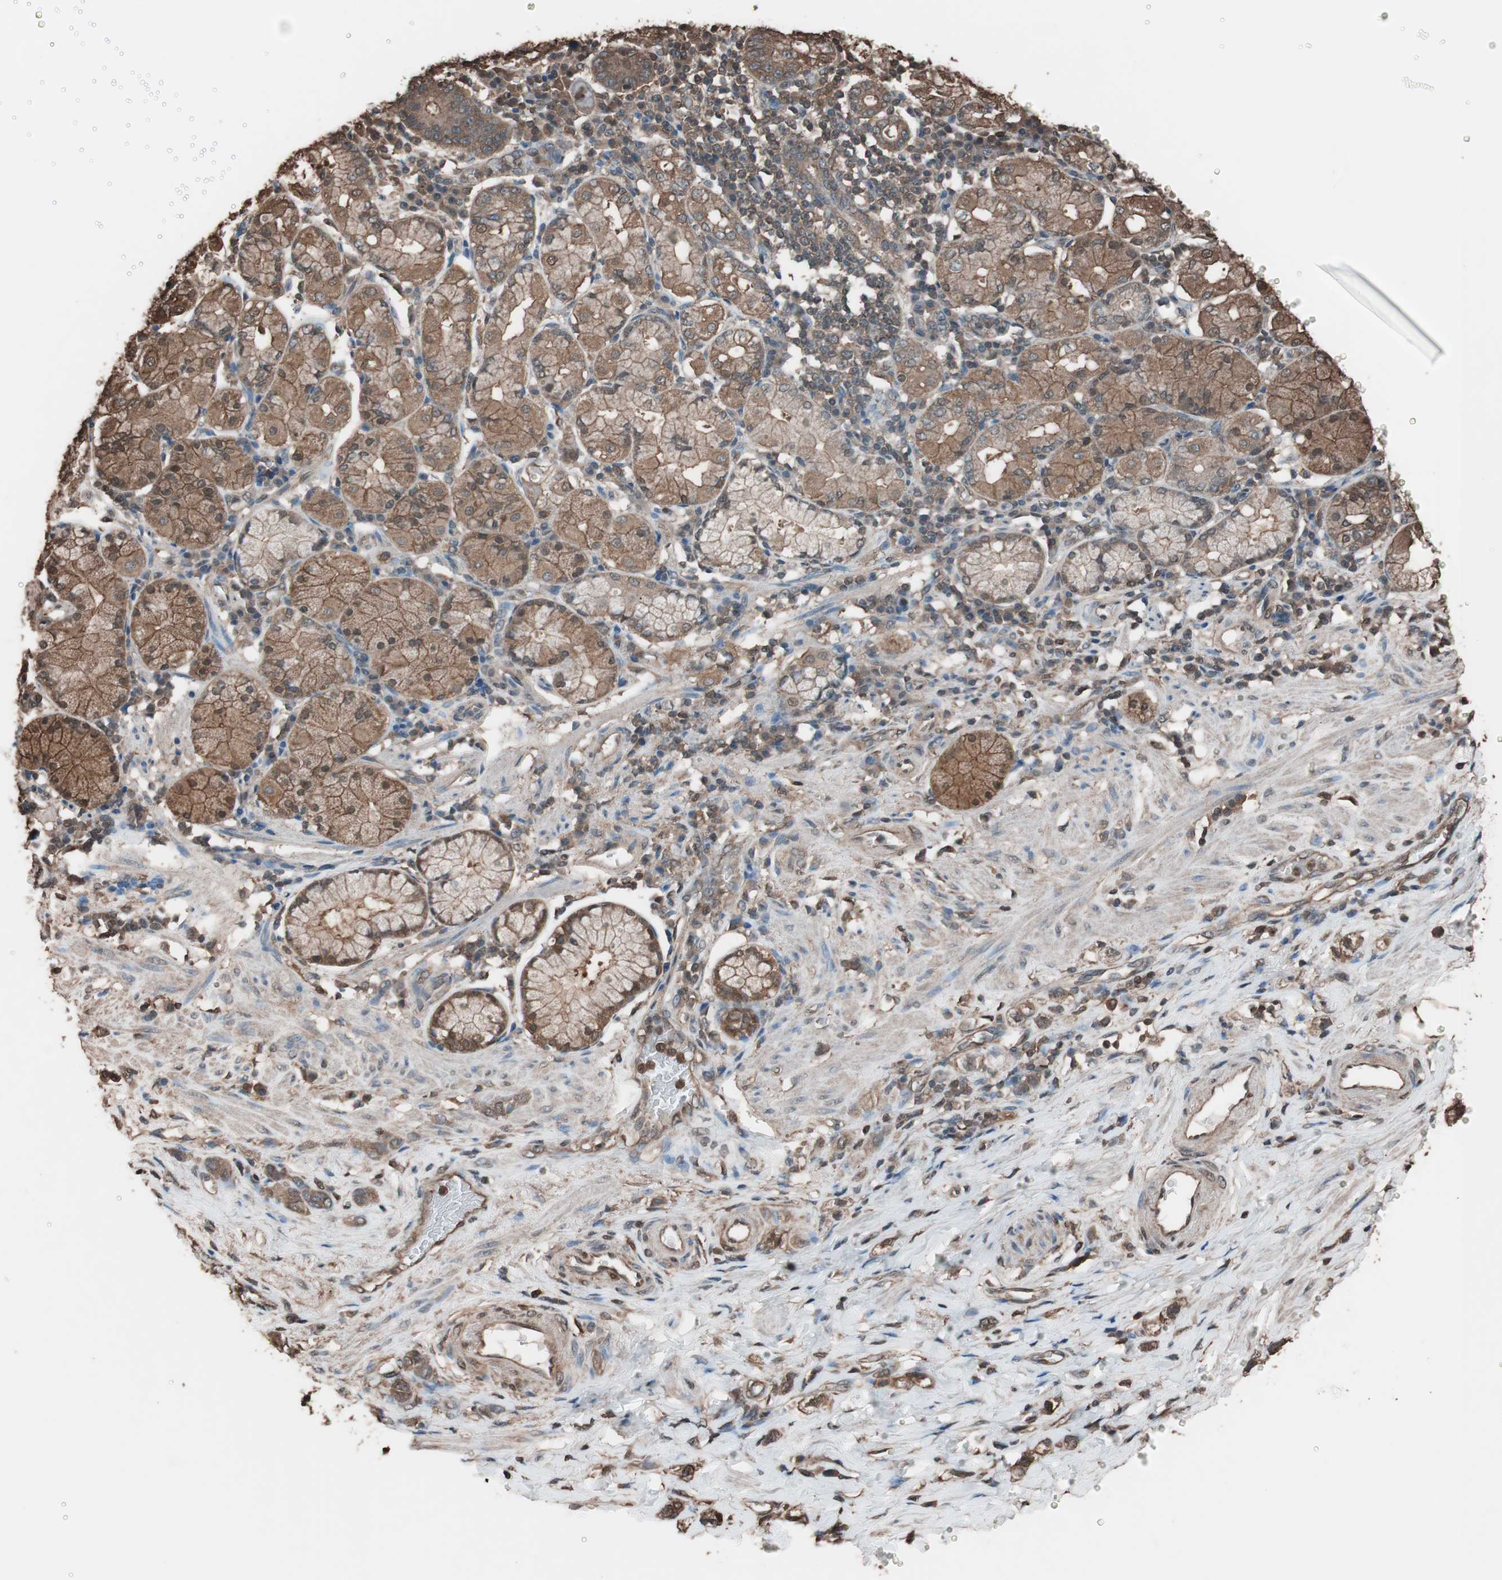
{"staining": {"intensity": "strong", "quantity": ">75%", "location": "cytoplasmic/membranous"}, "tissue": "stomach cancer", "cell_type": "Tumor cells", "image_type": "cancer", "snomed": [{"axis": "morphology", "description": "Adenocarcinoma, NOS"}, {"axis": "topography", "description": "Stomach"}], "caption": "Brown immunohistochemical staining in stomach adenocarcinoma displays strong cytoplasmic/membranous positivity in about >75% of tumor cells.", "gene": "CALM2", "patient": {"sex": "male", "age": 82}}